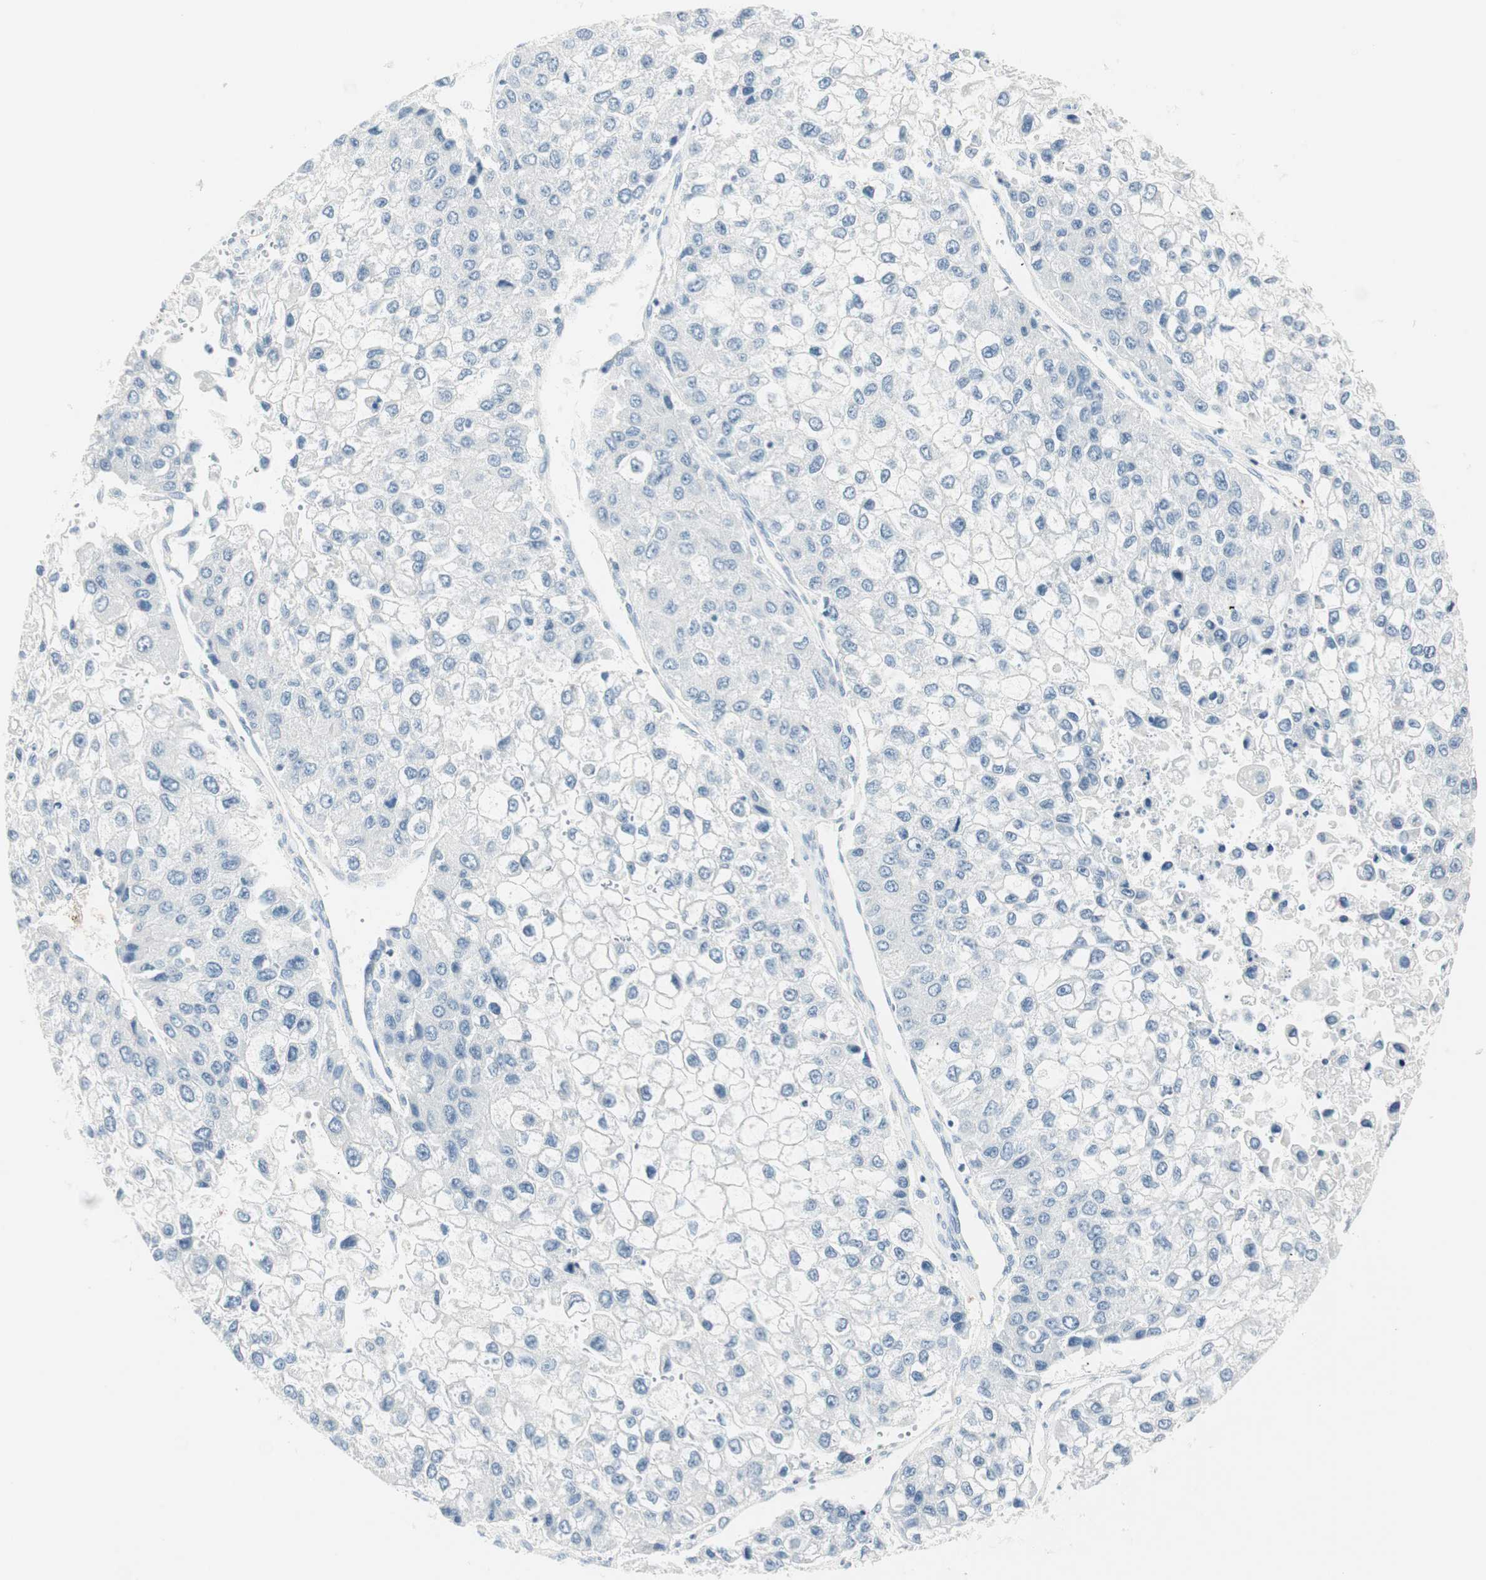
{"staining": {"intensity": "negative", "quantity": "none", "location": "none"}, "tissue": "liver cancer", "cell_type": "Tumor cells", "image_type": "cancer", "snomed": [{"axis": "morphology", "description": "Carcinoma, Hepatocellular, NOS"}, {"axis": "topography", "description": "Liver"}], "caption": "The image exhibits no significant staining in tumor cells of liver hepatocellular carcinoma.", "gene": "PRTN3", "patient": {"sex": "female", "age": 66}}